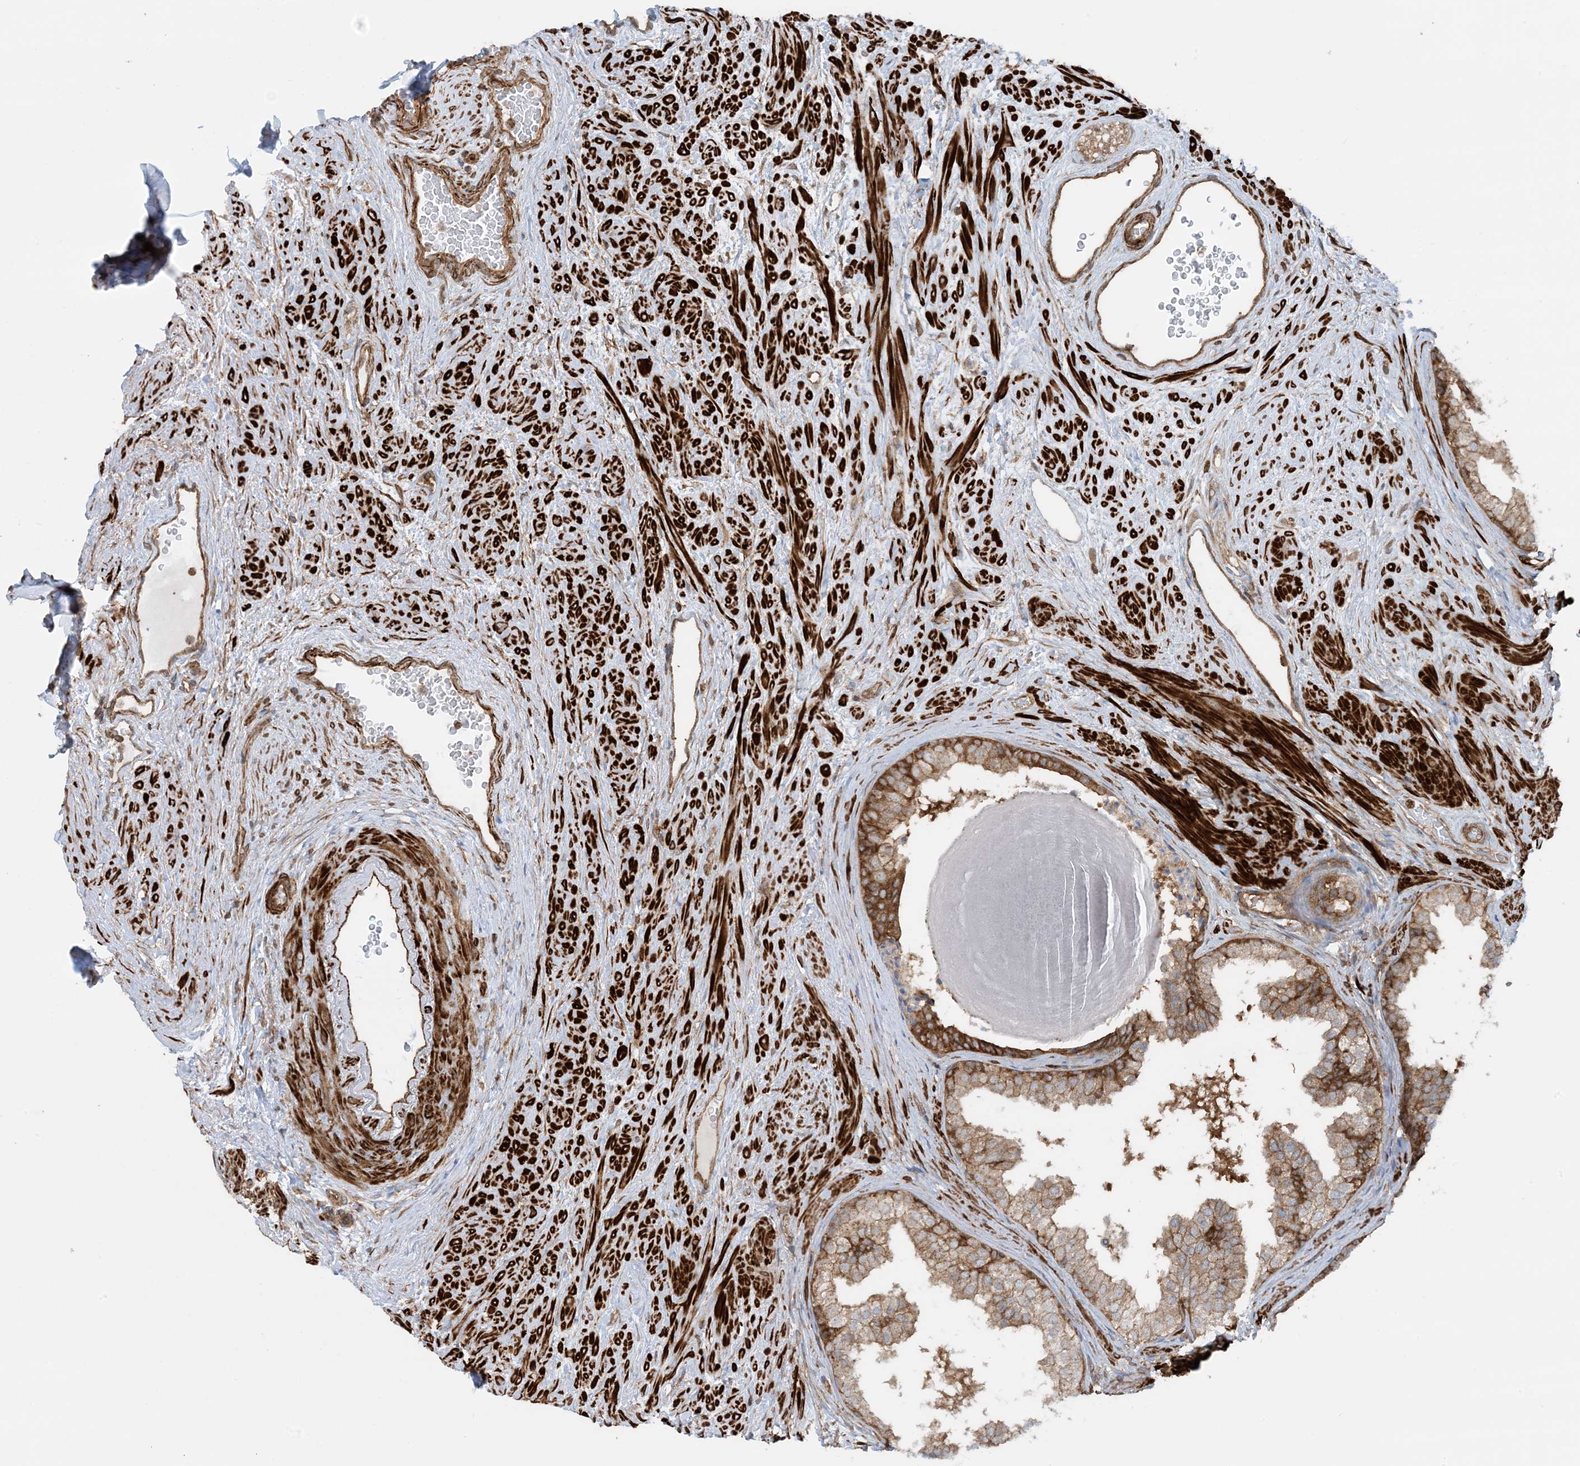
{"staining": {"intensity": "moderate", "quantity": "25%-75%", "location": "cytoplasmic/membranous"}, "tissue": "prostate", "cell_type": "Glandular cells", "image_type": "normal", "snomed": [{"axis": "morphology", "description": "Normal tissue, NOS"}, {"axis": "topography", "description": "Prostate"}], "caption": "Glandular cells show medium levels of moderate cytoplasmic/membranous expression in about 25%-75% of cells in normal prostate.", "gene": "STAM2", "patient": {"sex": "male", "age": 48}}